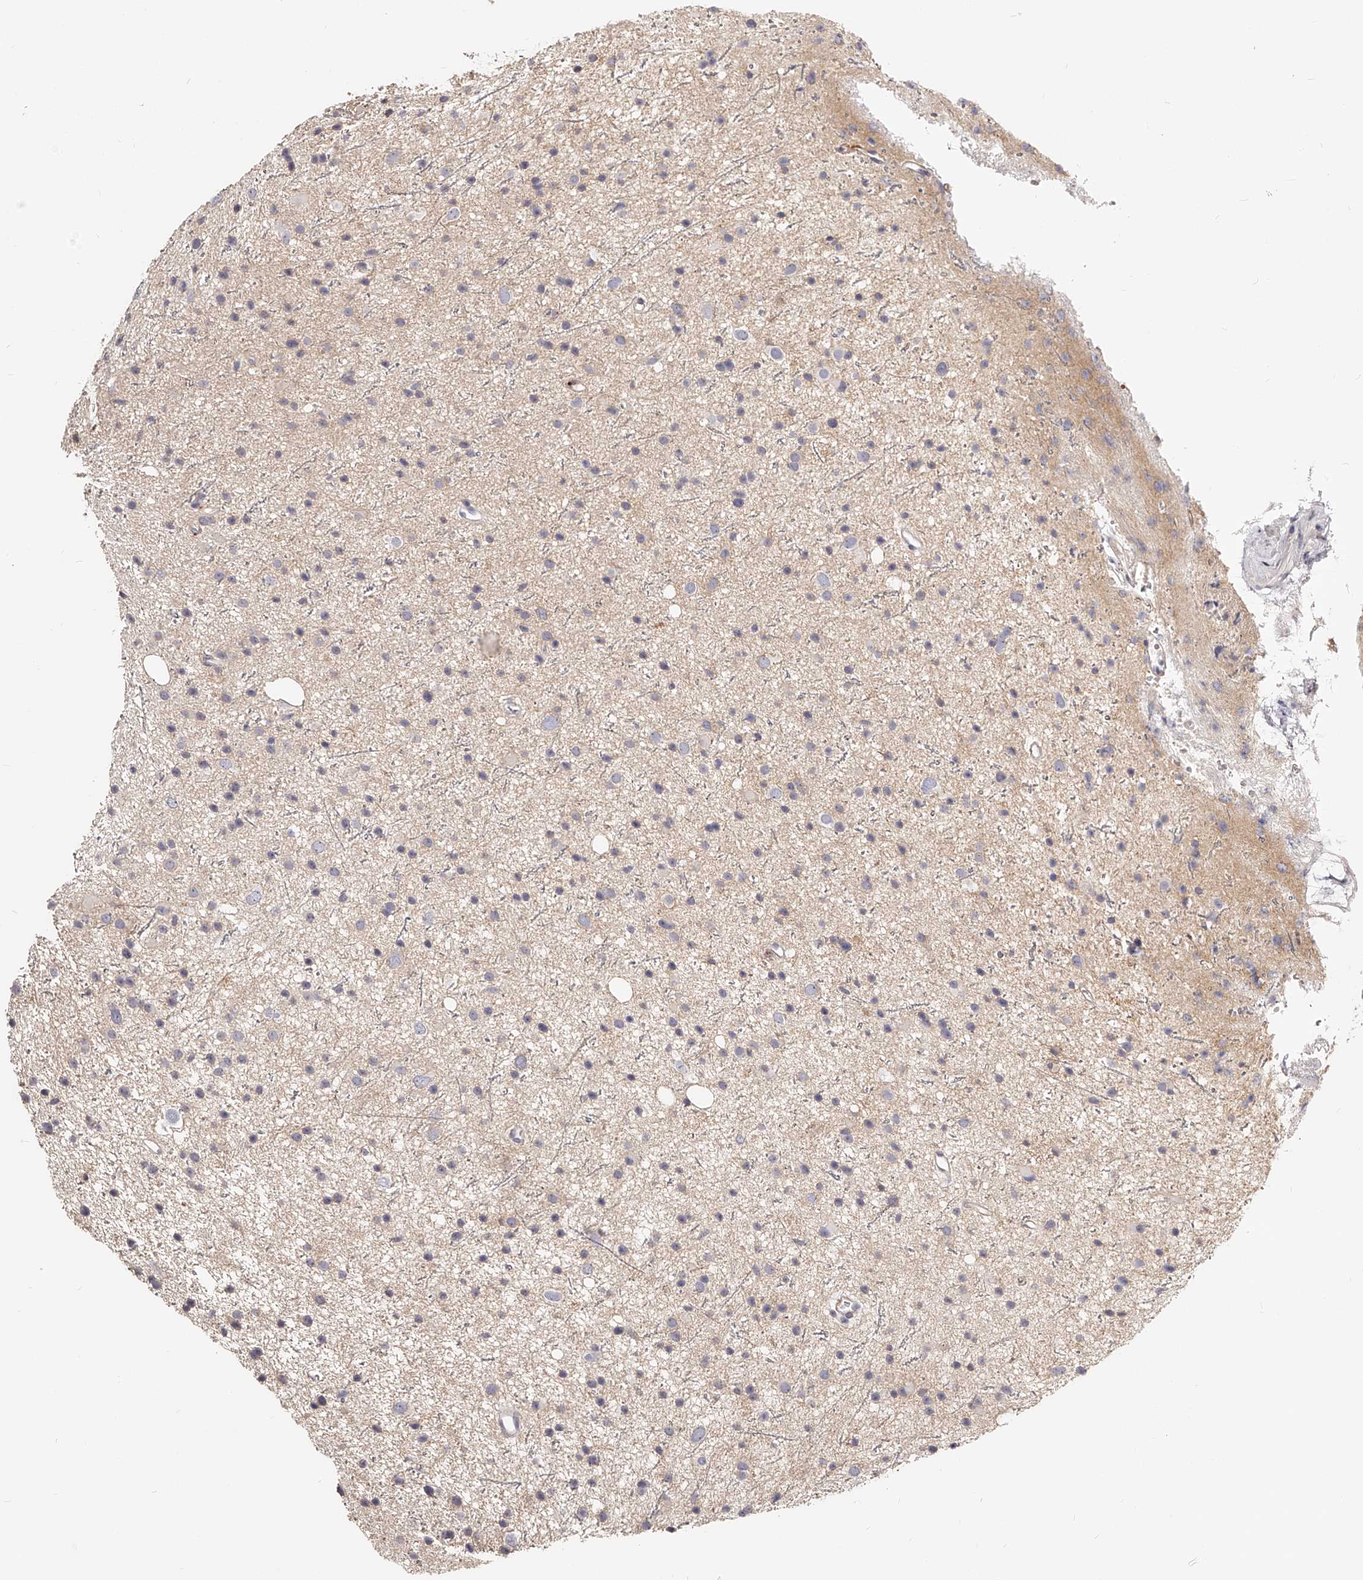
{"staining": {"intensity": "negative", "quantity": "none", "location": "none"}, "tissue": "glioma", "cell_type": "Tumor cells", "image_type": "cancer", "snomed": [{"axis": "morphology", "description": "Glioma, malignant, Low grade"}, {"axis": "topography", "description": "Cerebral cortex"}], "caption": "This is an IHC histopathology image of glioma. There is no positivity in tumor cells.", "gene": "CD82", "patient": {"sex": "female", "age": 39}}